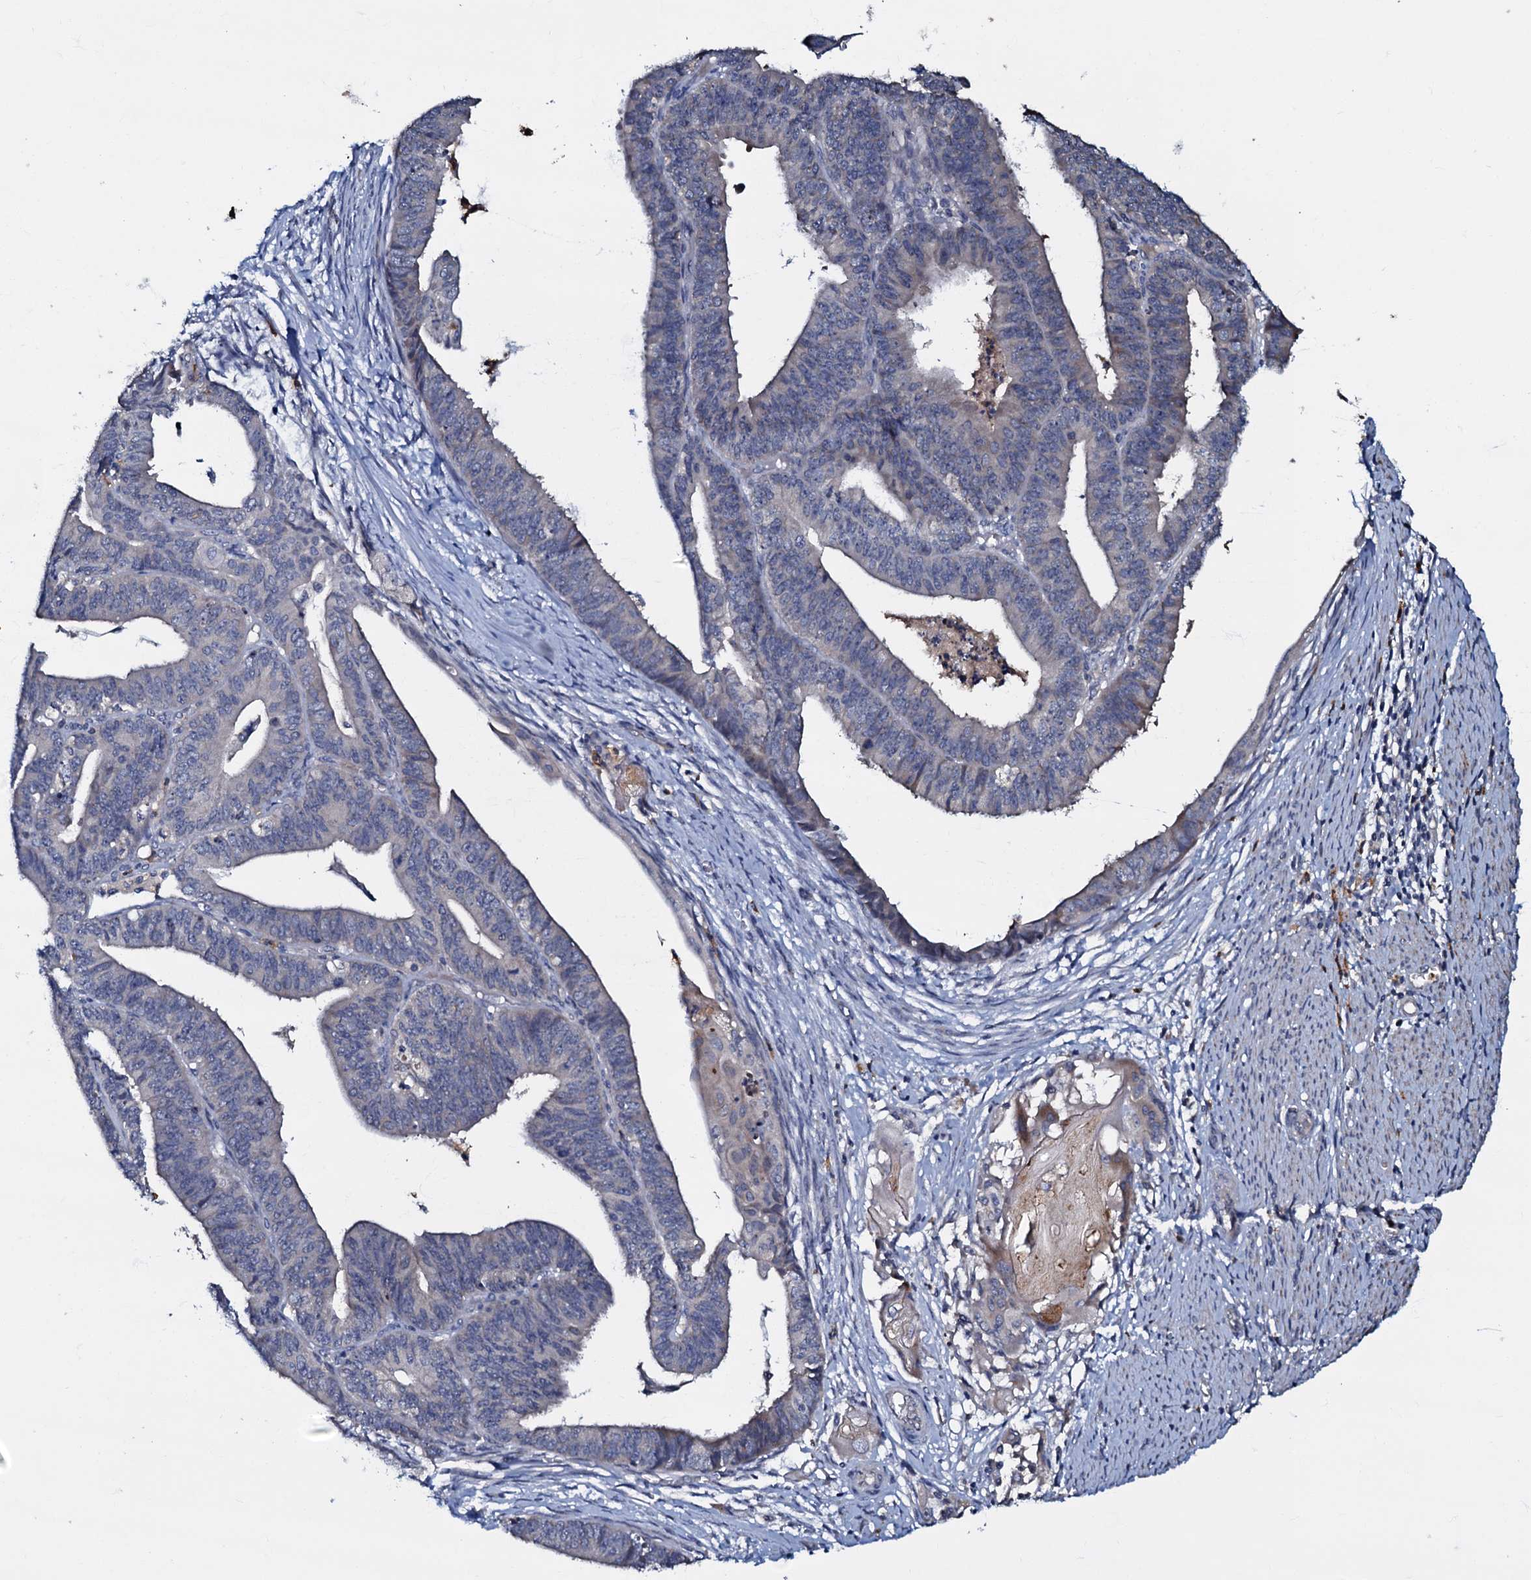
{"staining": {"intensity": "negative", "quantity": "none", "location": "none"}, "tissue": "endometrial cancer", "cell_type": "Tumor cells", "image_type": "cancer", "snomed": [{"axis": "morphology", "description": "Adenocarcinoma, NOS"}, {"axis": "topography", "description": "Endometrium"}], "caption": "IHC image of endometrial cancer (adenocarcinoma) stained for a protein (brown), which reveals no positivity in tumor cells.", "gene": "CPNE2", "patient": {"sex": "female", "age": 73}}